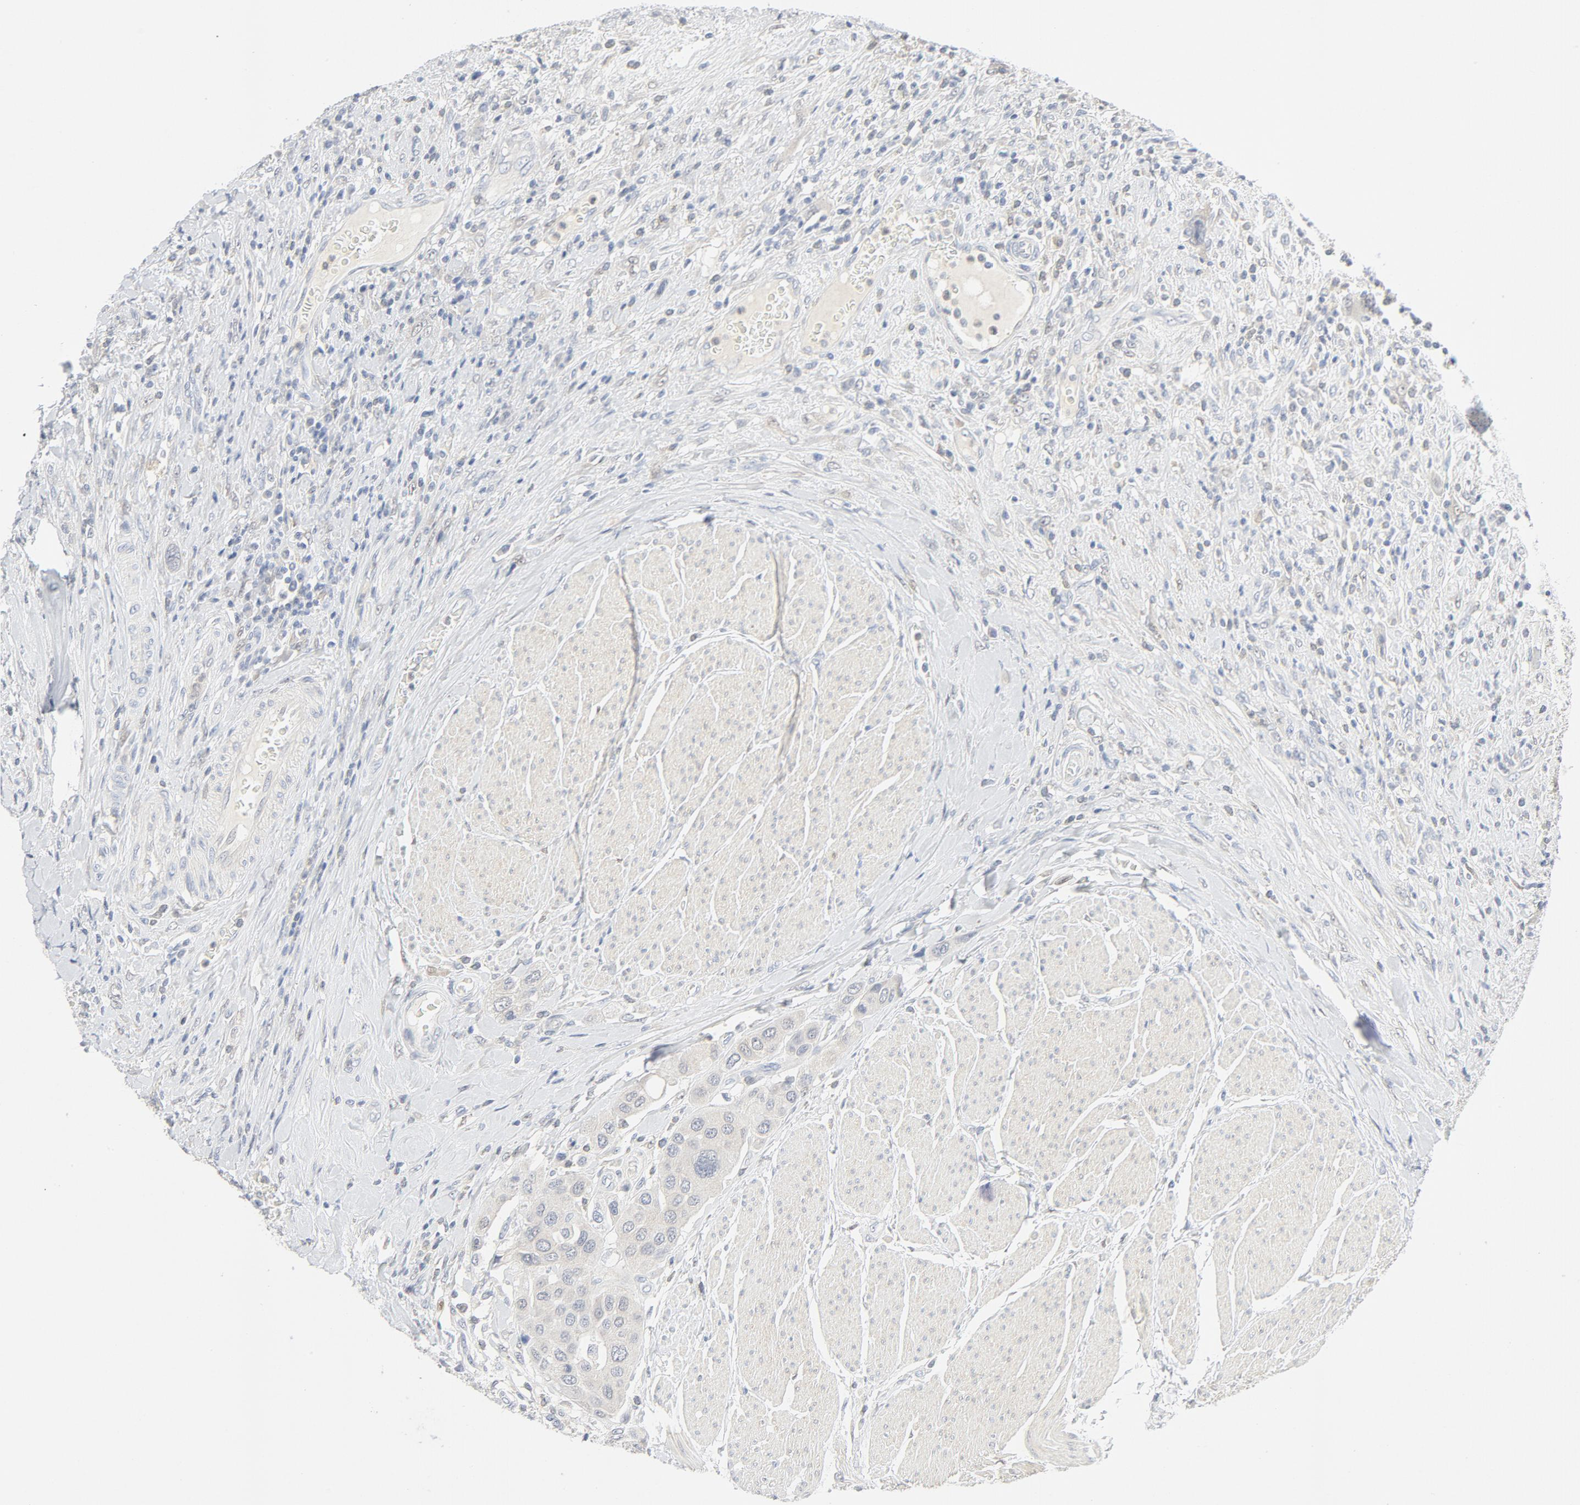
{"staining": {"intensity": "negative", "quantity": "none", "location": "none"}, "tissue": "urothelial cancer", "cell_type": "Tumor cells", "image_type": "cancer", "snomed": [{"axis": "morphology", "description": "Urothelial carcinoma, High grade"}, {"axis": "topography", "description": "Urinary bladder"}], "caption": "A micrograph of human high-grade urothelial carcinoma is negative for staining in tumor cells.", "gene": "PGM1", "patient": {"sex": "male", "age": 50}}